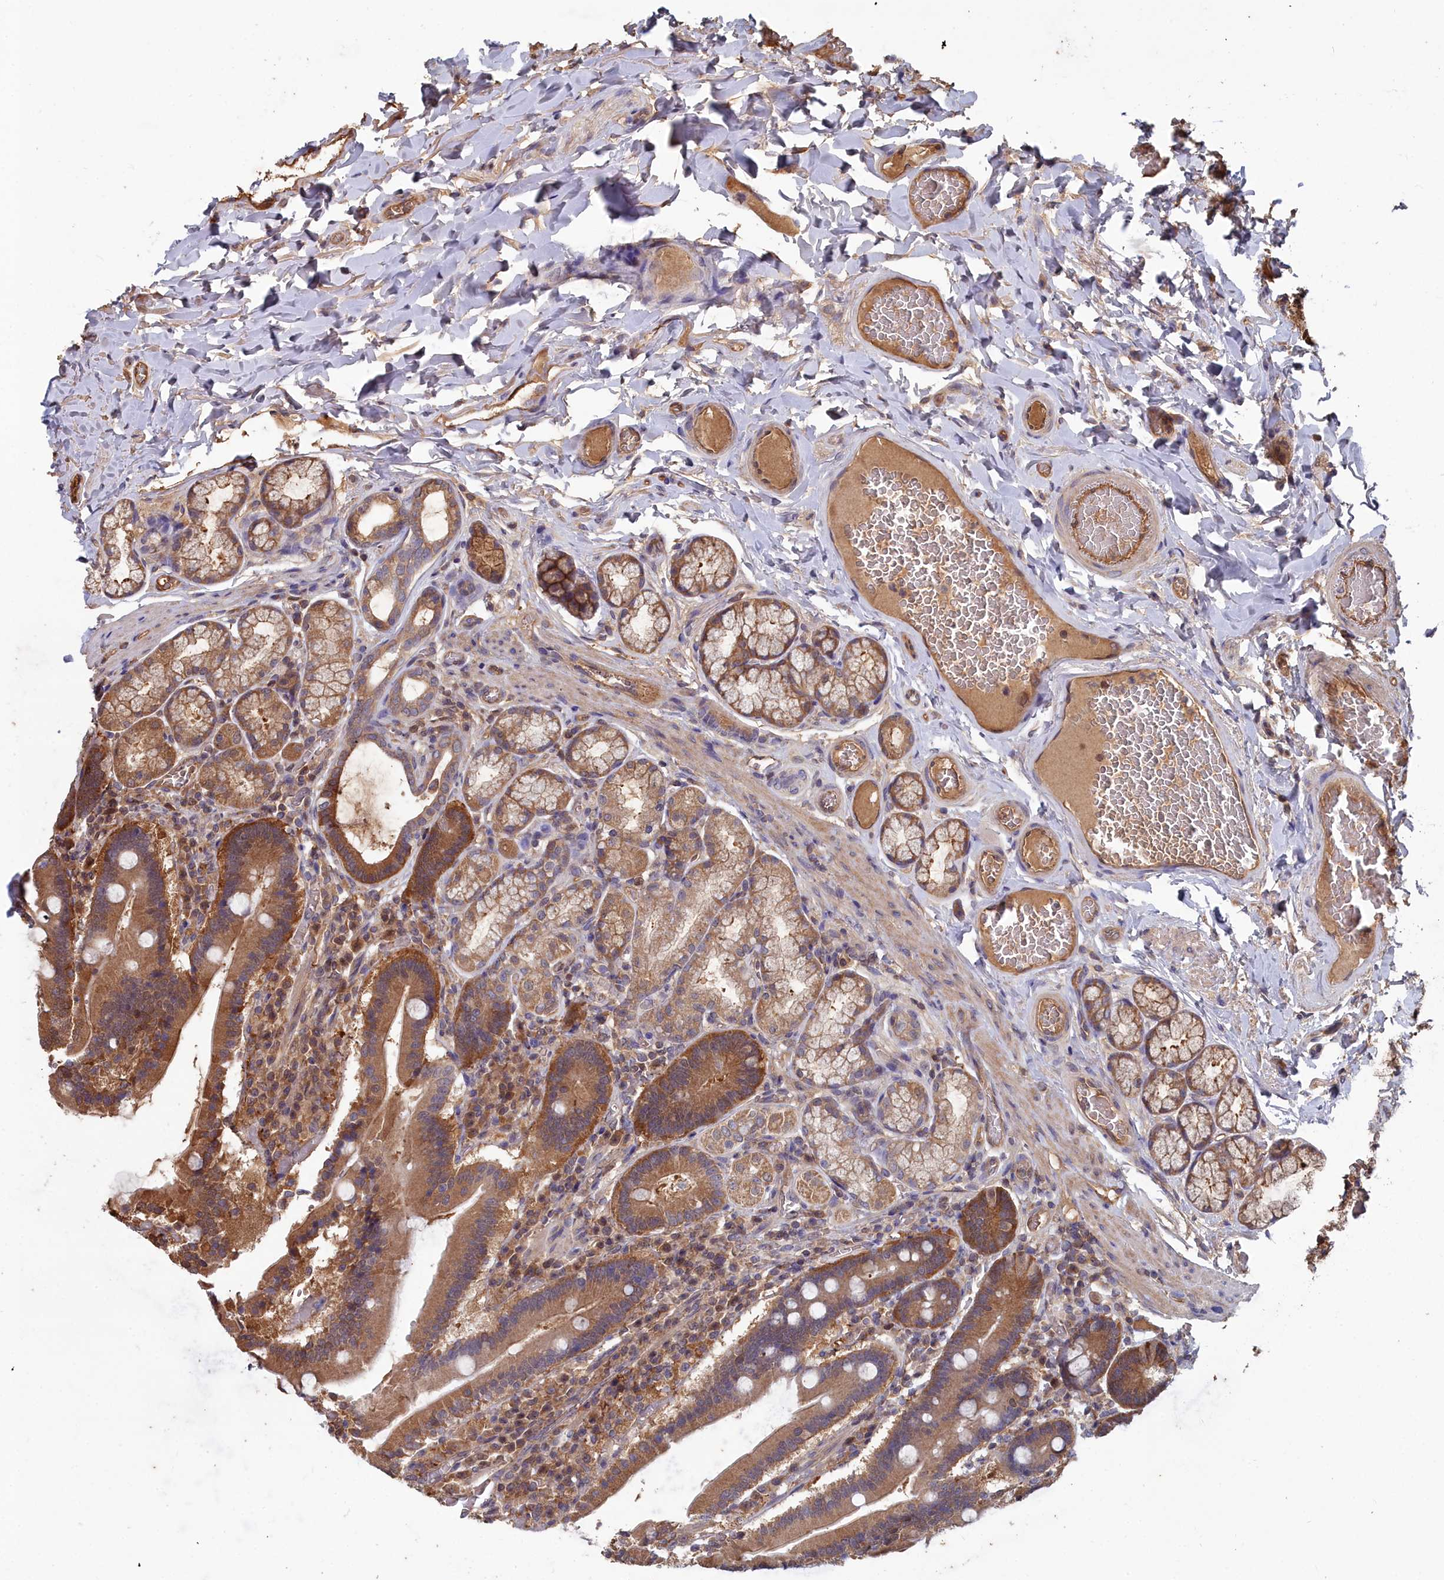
{"staining": {"intensity": "moderate", "quantity": ">75%", "location": "cytoplasmic/membranous"}, "tissue": "duodenum", "cell_type": "Glandular cells", "image_type": "normal", "snomed": [{"axis": "morphology", "description": "Normal tissue, NOS"}, {"axis": "topography", "description": "Duodenum"}], "caption": "This photomicrograph shows normal duodenum stained with immunohistochemistry (IHC) to label a protein in brown. The cytoplasmic/membranous of glandular cells show moderate positivity for the protein. Nuclei are counter-stained blue.", "gene": "GFRA2", "patient": {"sex": "female", "age": 62}}